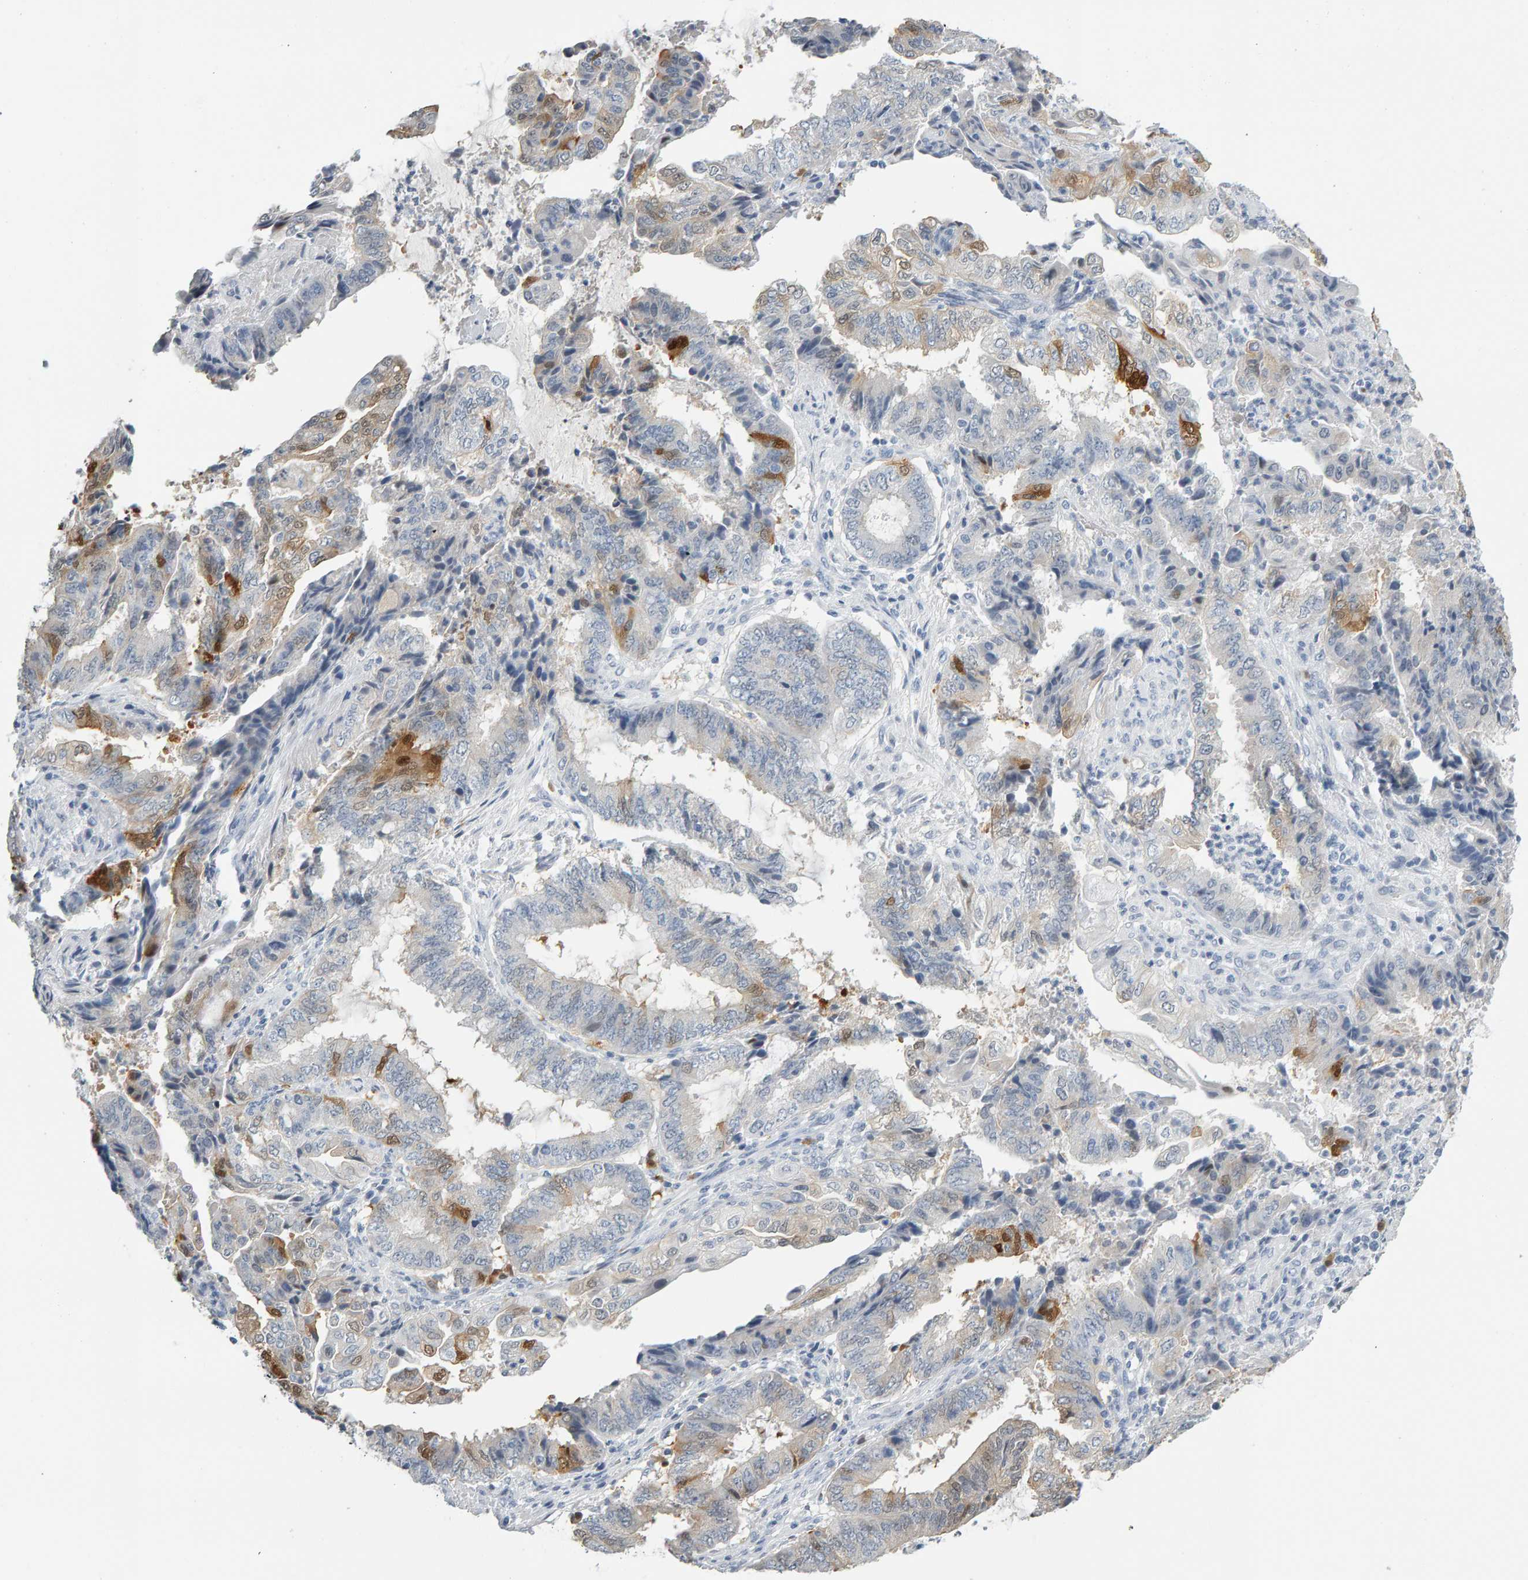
{"staining": {"intensity": "moderate", "quantity": "<25%", "location": "cytoplasmic/membranous,nuclear"}, "tissue": "endometrial cancer", "cell_type": "Tumor cells", "image_type": "cancer", "snomed": [{"axis": "morphology", "description": "Adenocarcinoma, NOS"}, {"axis": "topography", "description": "Endometrium"}], "caption": "Endometrial adenocarcinoma tissue shows moderate cytoplasmic/membranous and nuclear expression in approximately <25% of tumor cells, visualized by immunohistochemistry.", "gene": "CTH", "patient": {"sex": "female", "age": 51}}